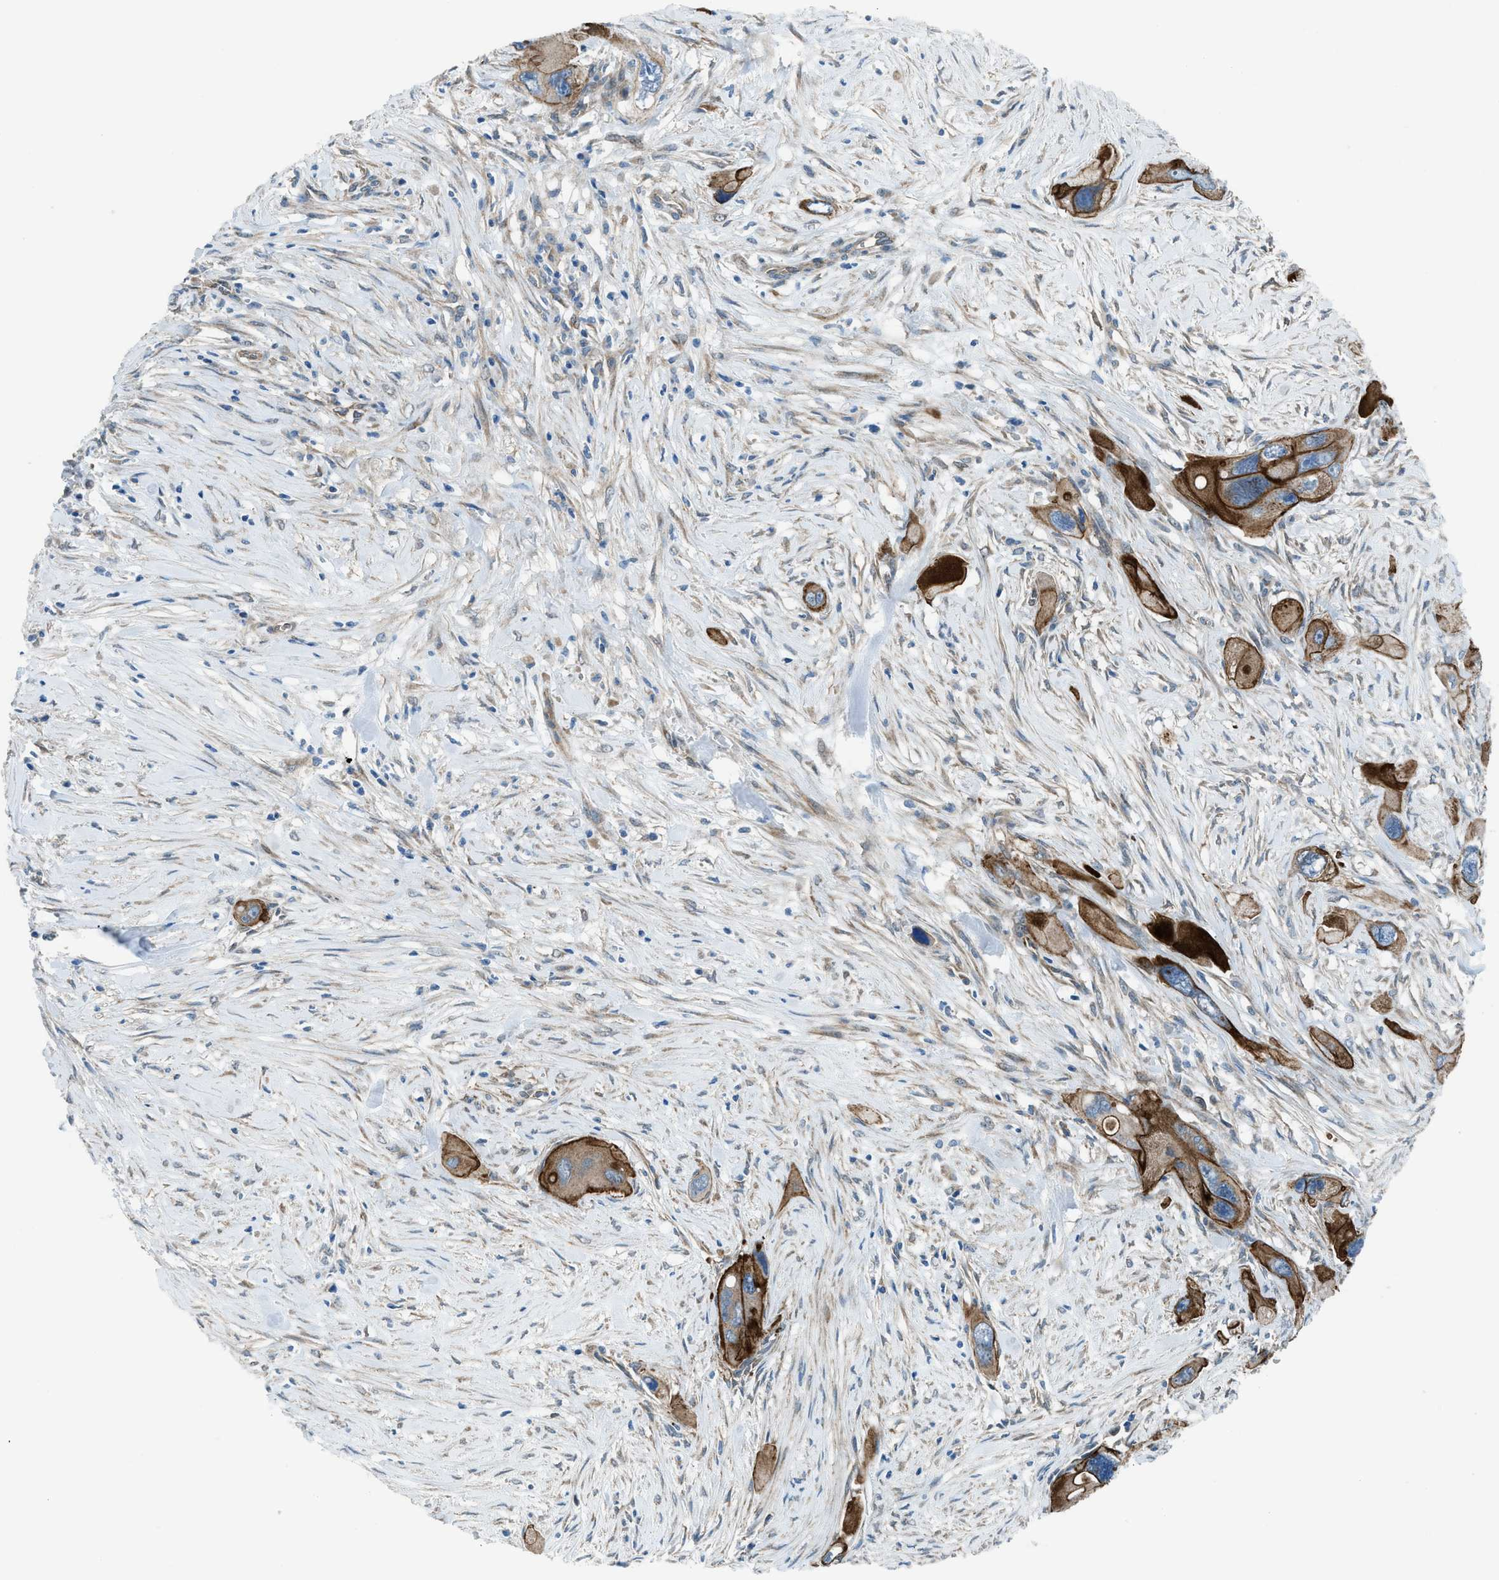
{"staining": {"intensity": "strong", "quantity": ">75%", "location": "cytoplasmic/membranous"}, "tissue": "pancreatic cancer", "cell_type": "Tumor cells", "image_type": "cancer", "snomed": [{"axis": "morphology", "description": "Adenocarcinoma, NOS"}, {"axis": "topography", "description": "Pancreas"}], "caption": "Immunohistochemistry histopathology image of human adenocarcinoma (pancreatic) stained for a protein (brown), which exhibits high levels of strong cytoplasmic/membranous positivity in about >75% of tumor cells.", "gene": "PRKN", "patient": {"sex": "male", "age": 73}}